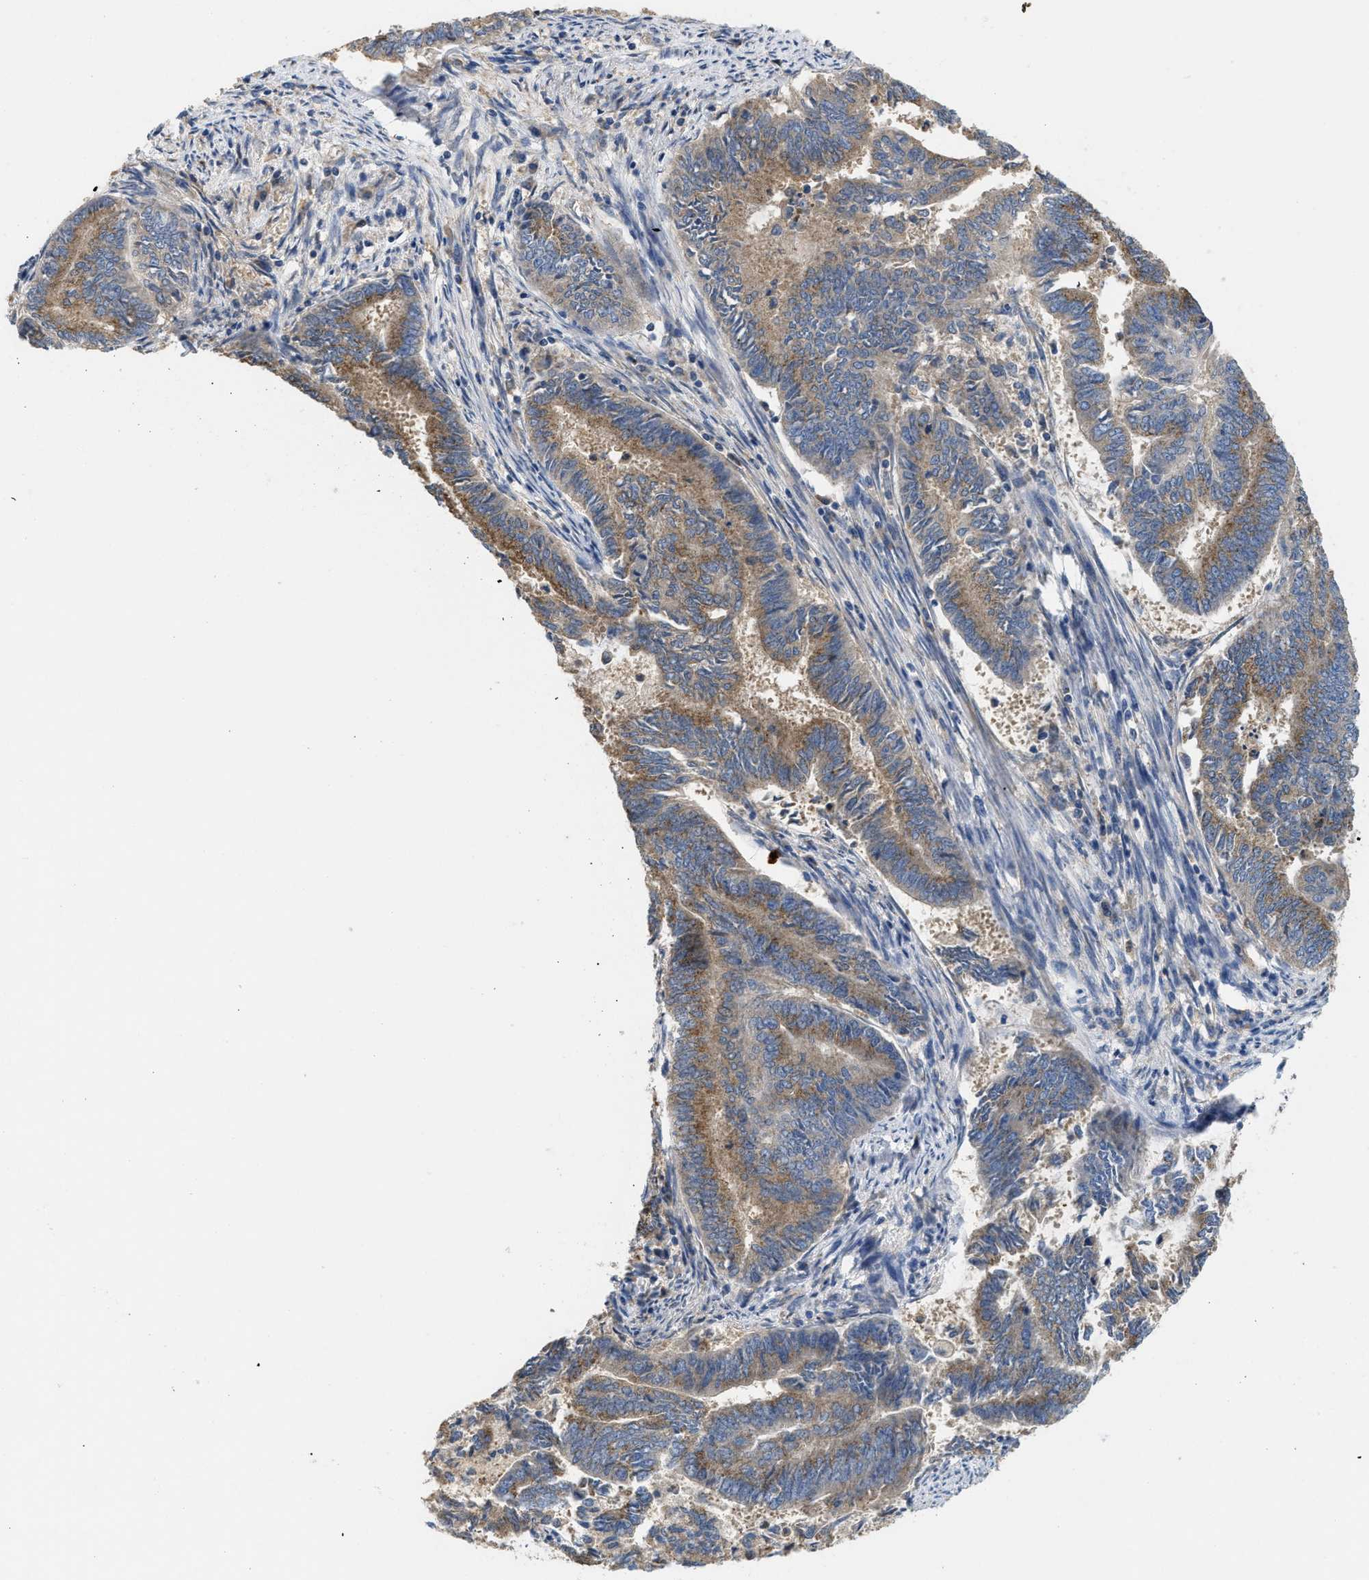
{"staining": {"intensity": "moderate", "quantity": ">75%", "location": "cytoplasmic/membranous"}, "tissue": "endometrial cancer", "cell_type": "Tumor cells", "image_type": "cancer", "snomed": [{"axis": "morphology", "description": "Adenocarcinoma, NOS"}, {"axis": "topography", "description": "Endometrium"}], "caption": "Adenocarcinoma (endometrial) stained with DAB immunohistochemistry reveals medium levels of moderate cytoplasmic/membranous positivity in approximately >75% of tumor cells.", "gene": "RNF216", "patient": {"sex": "female", "age": 86}}